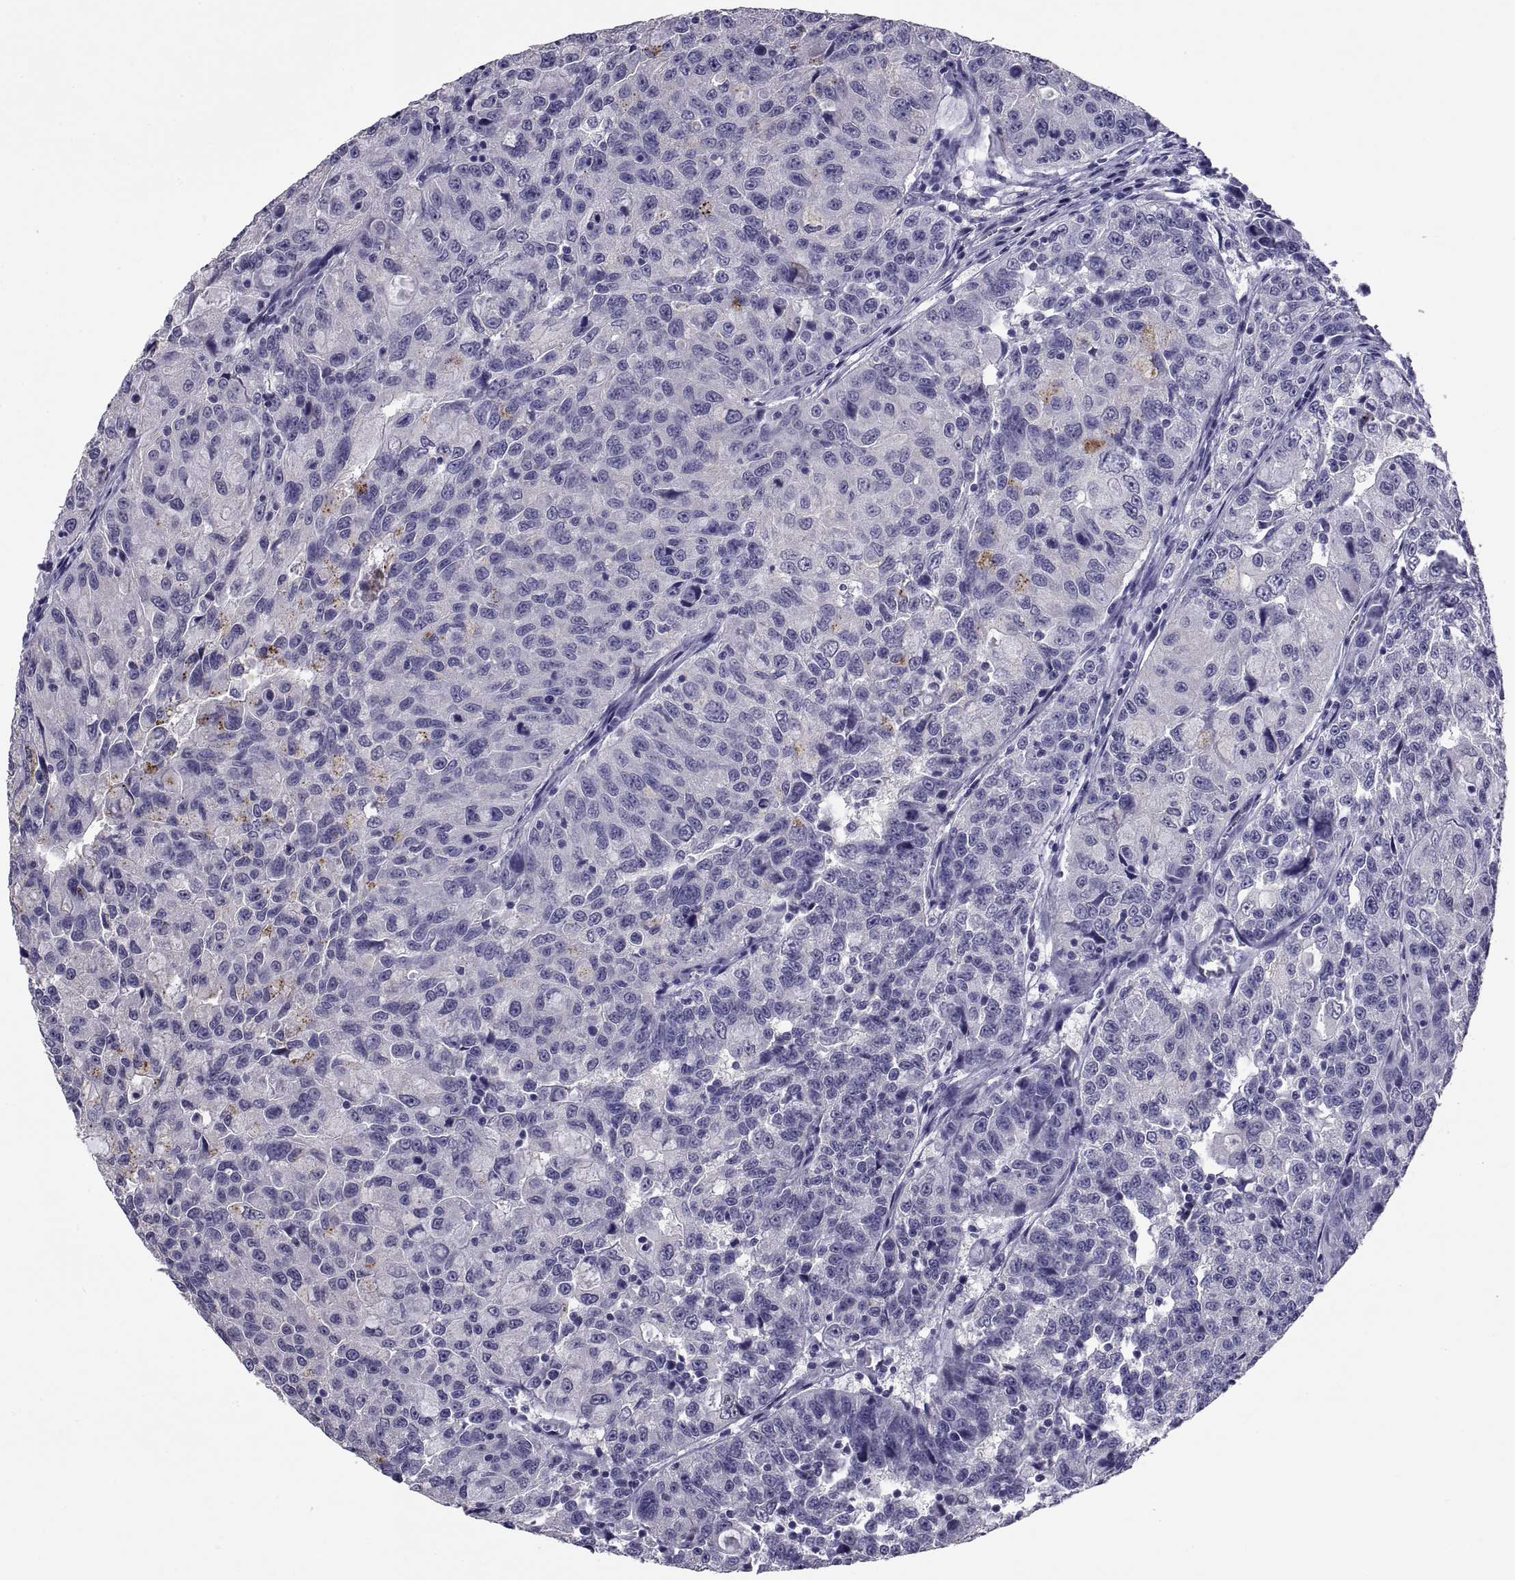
{"staining": {"intensity": "negative", "quantity": "none", "location": "none"}, "tissue": "urothelial cancer", "cell_type": "Tumor cells", "image_type": "cancer", "snomed": [{"axis": "morphology", "description": "Urothelial carcinoma, NOS"}, {"axis": "morphology", "description": "Urothelial carcinoma, High grade"}, {"axis": "topography", "description": "Urinary bladder"}], "caption": "Tumor cells are negative for protein expression in human urothelial cancer.", "gene": "TGFBR3L", "patient": {"sex": "female", "age": 73}}